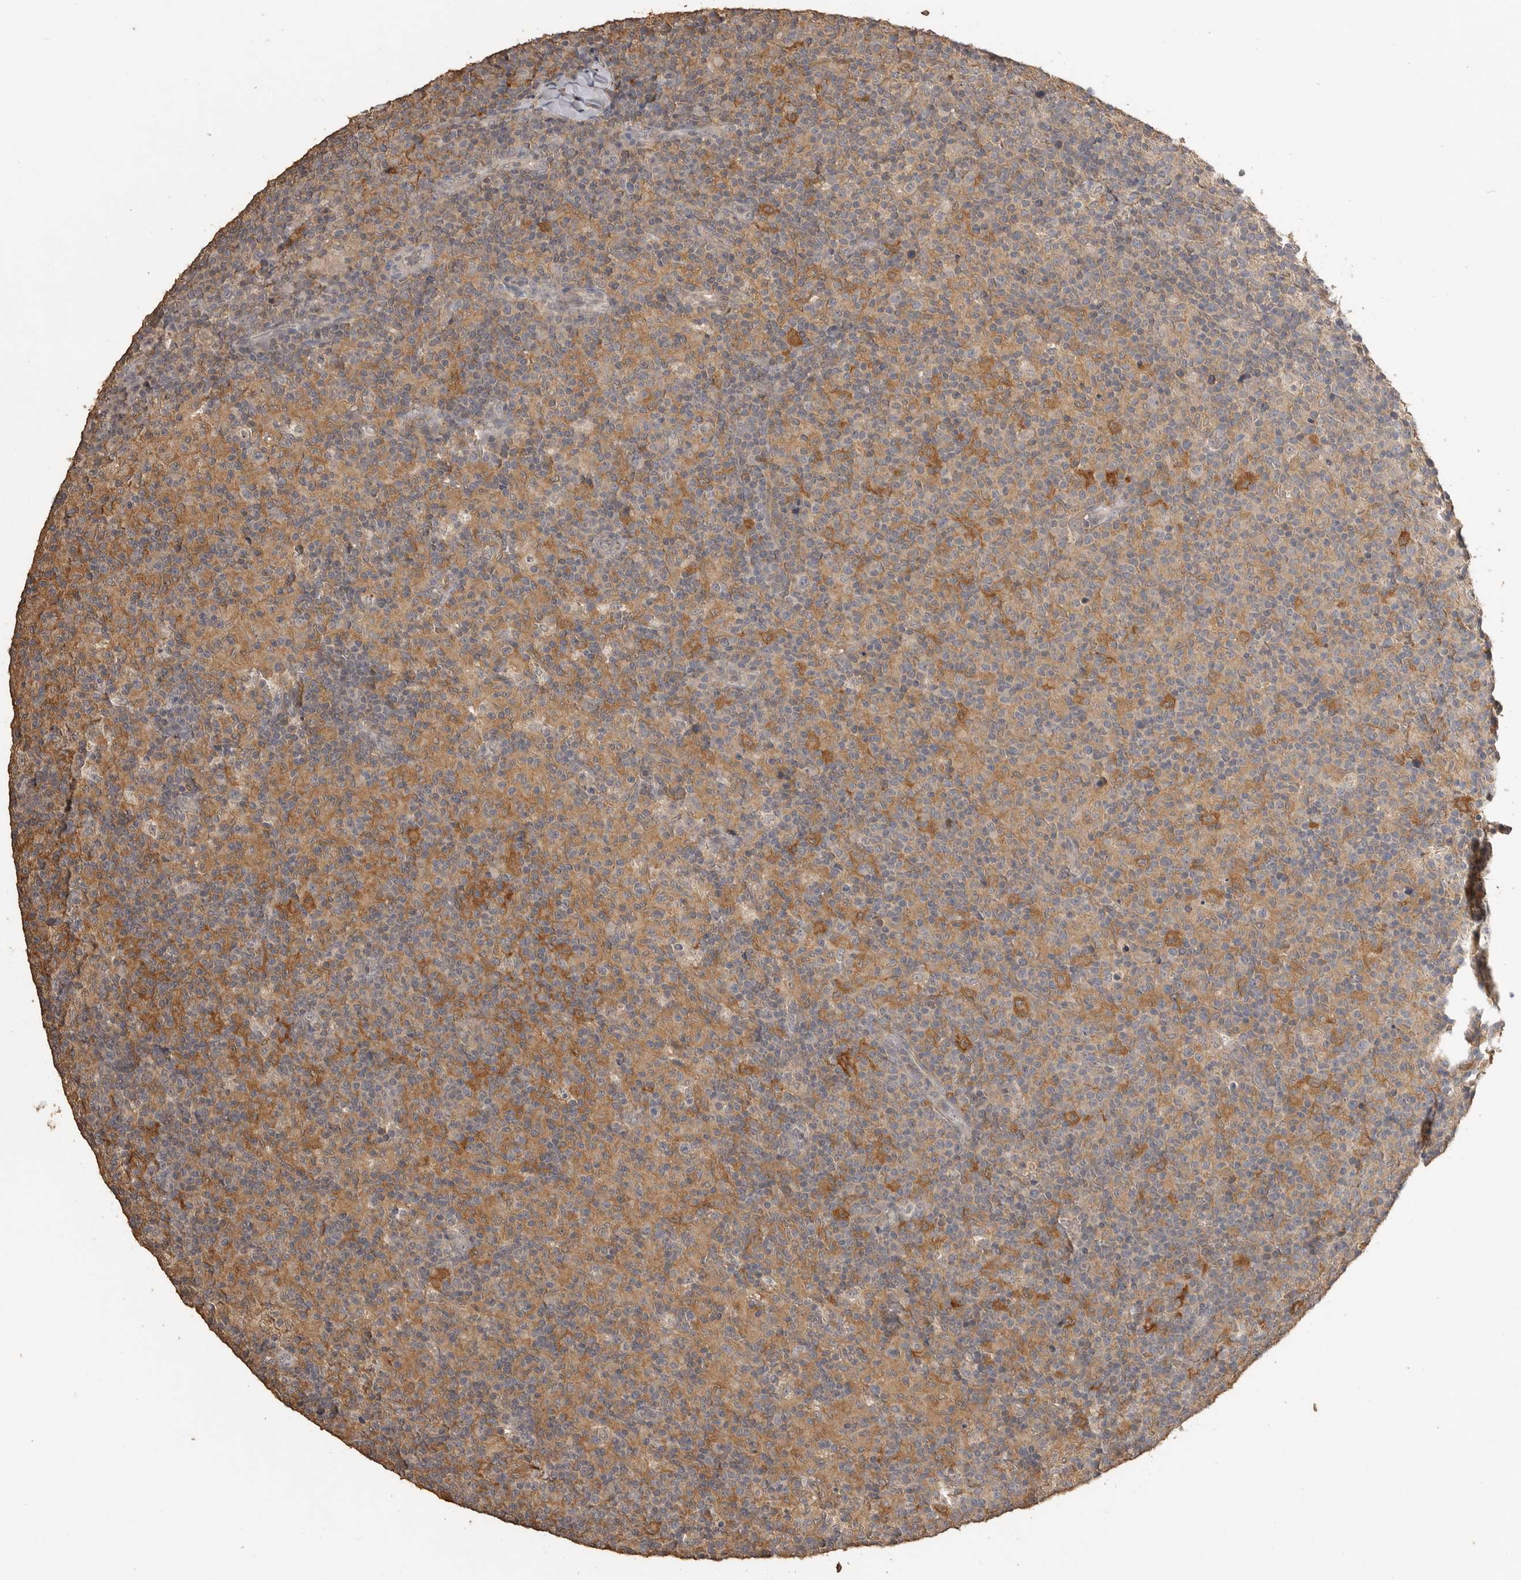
{"staining": {"intensity": "moderate", "quantity": "25%-75%", "location": "cytoplasmic/membranous"}, "tissue": "lymph node", "cell_type": "Non-germinal center cells", "image_type": "normal", "snomed": [{"axis": "morphology", "description": "Normal tissue, NOS"}, {"axis": "morphology", "description": "Inflammation, NOS"}, {"axis": "topography", "description": "Lymph node"}], "caption": "Non-germinal center cells exhibit moderate cytoplasmic/membranous expression in about 25%-75% of cells in normal lymph node.", "gene": "MAP2K1", "patient": {"sex": "male", "age": 55}}